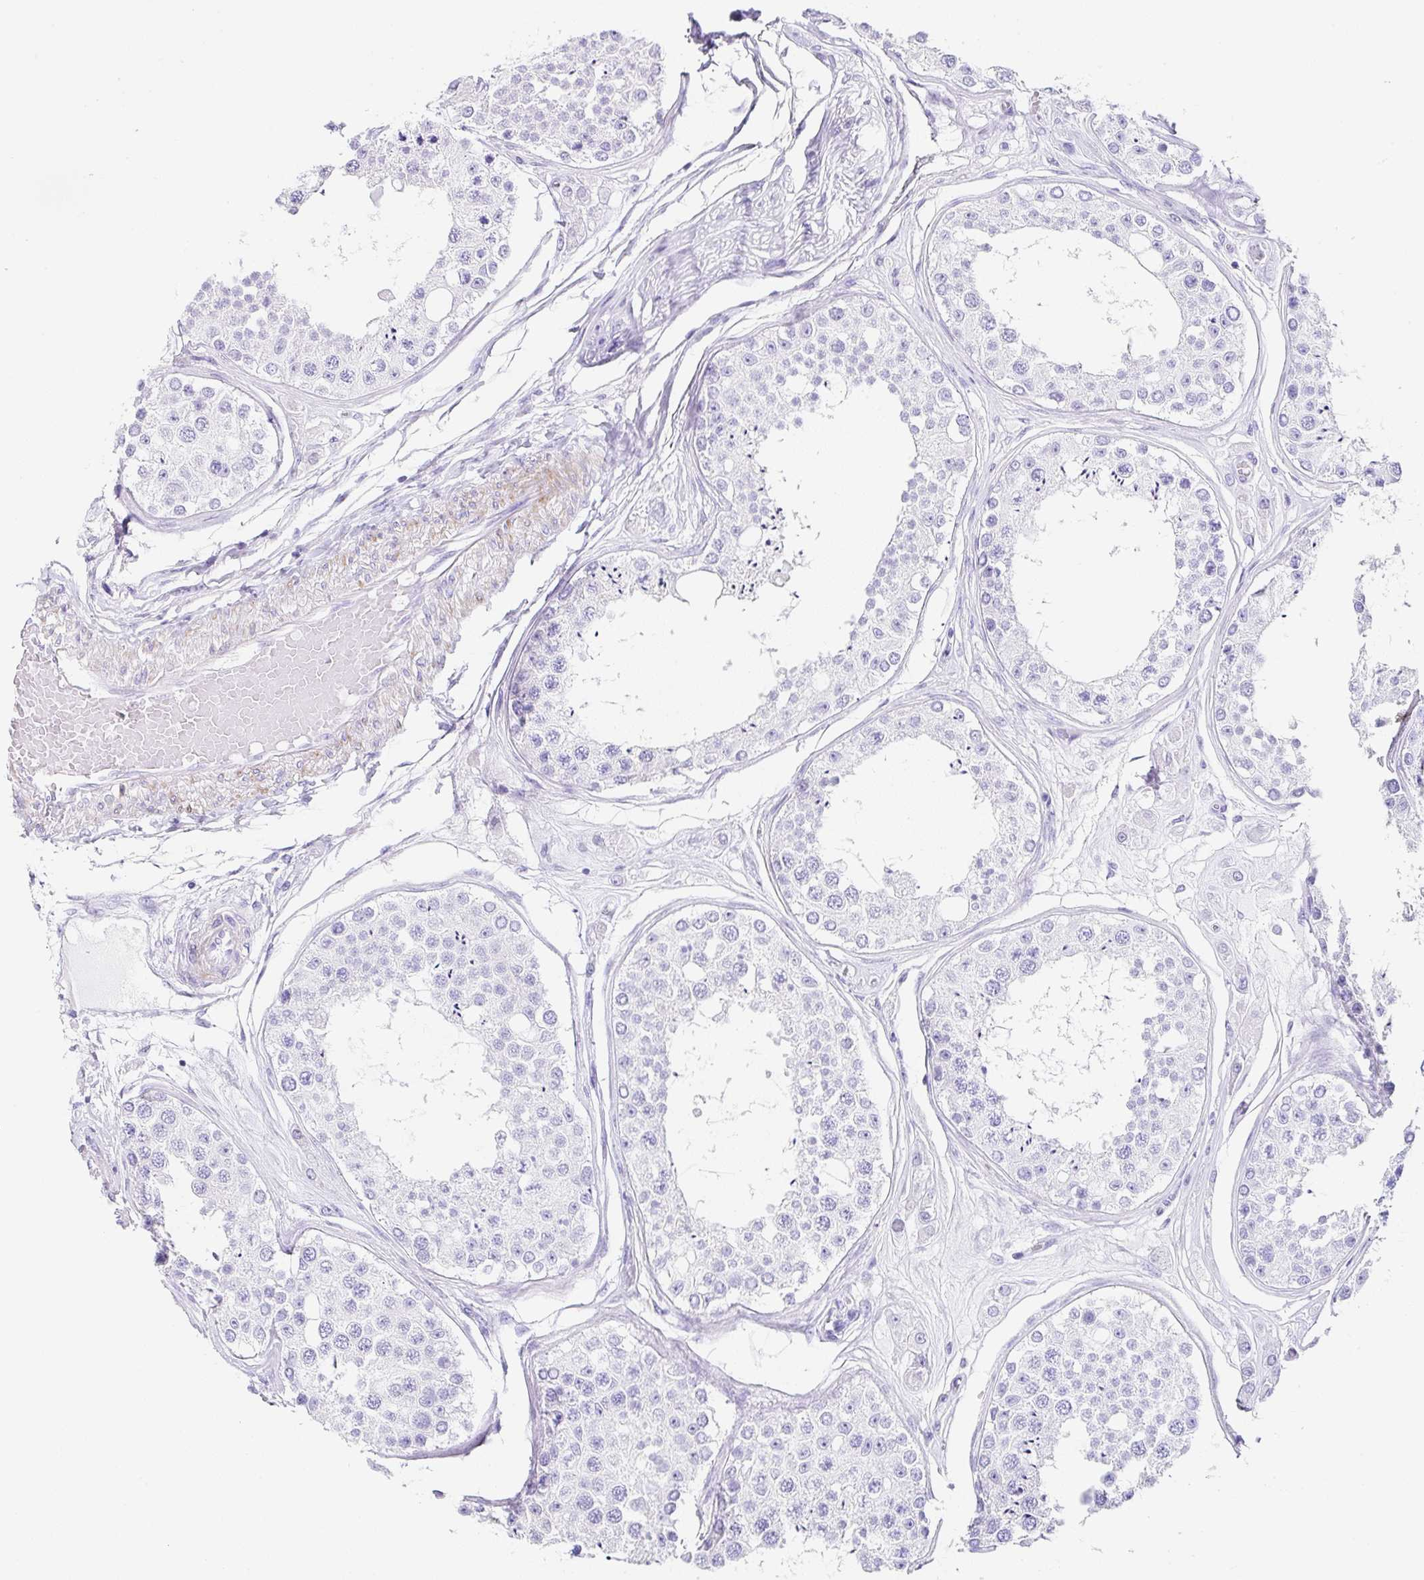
{"staining": {"intensity": "negative", "quantity": "none", "location": "none"}, "tissue": "testis", "cell_type": "Cells in seminiferous ducts", "image_type": "normal", "snomed": [{"axis": "morphology", "description": "Normal tissue, NOS"}, {"axis": "topography", "description": "Testis"}], "caption": "This is an IHC histopathology image of normal testis. There is no expression in cells in seminiferous ducts.", "gene": "CLDND2", "patient": {"sex": "male", "age": 25}}